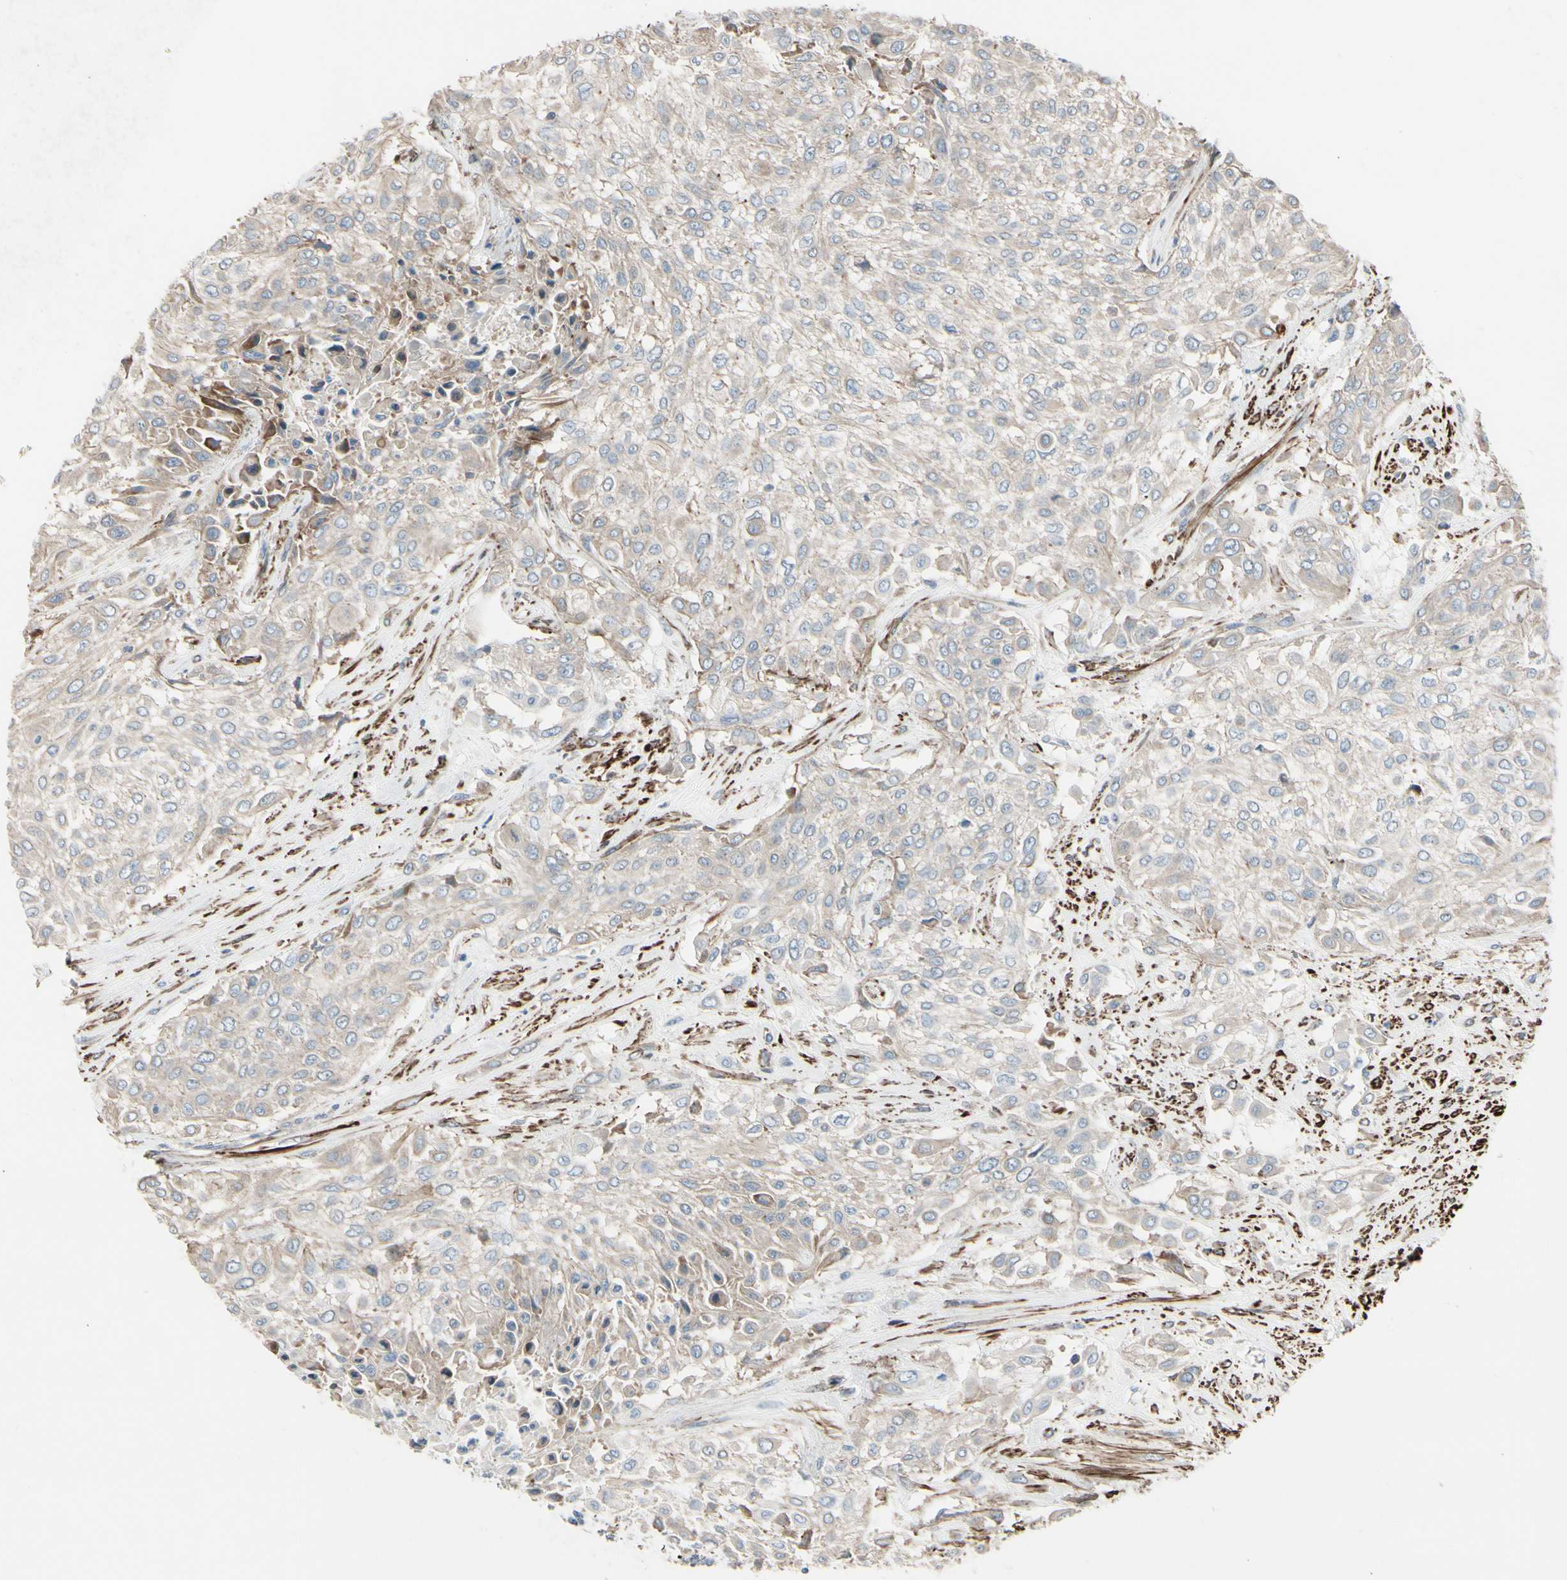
{"staining": {"intensity": "weak", "quantity": ">75%", "location": "cytoplasmic/membranous"}, "tissue": "urothelial cancer", "cell_type": "Tumor cells", "image_type": "cancer", "snomed": [{"axis": "morphology", "description": "Urothelial carcinoma, High grade"}, {"axis": "topography", "description": "Urinary bladder"}], "caption": "Brown immunohistochemical staining in human urothelial cancer shows weak cytoplasmic/membranous staining in approximately >75% of tumor cells. The staining was performed using DAB (3,3'-diaminobenzidine), with brown indicating positive protein expression. Nuclei are stained blue with hematoxylin.", "gene": "TPM1", "patient": {"sex": "male", "age": 57}}